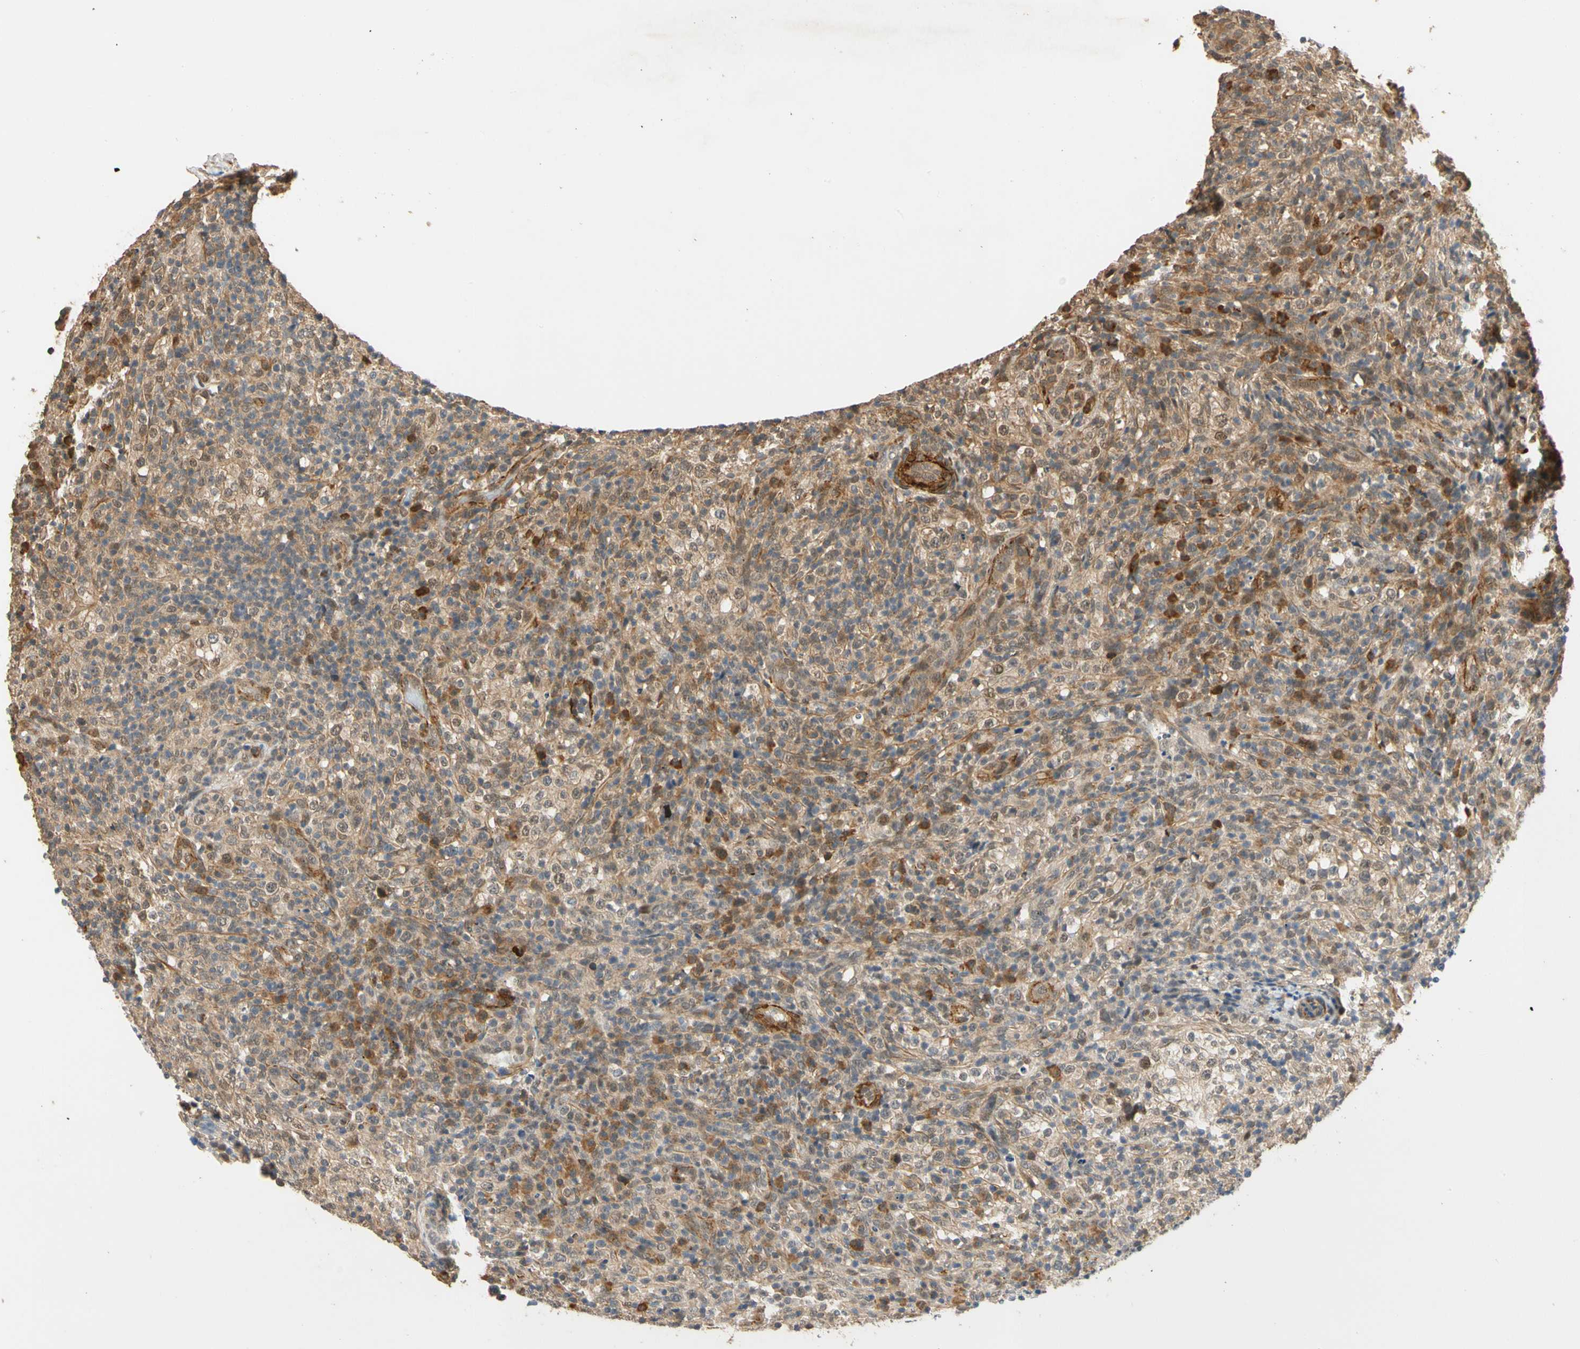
{"staining": {"intensity": "moderate", "quantity": "25%-75%", "location": "cytoplasmic/membranous,nuclear"}, "tissue": "lymphoma", "cell_type": "Tumor cells", "image_type": "cancer", "snomed": [{"axis": "morphology", "description": "Malignant lymphoma, non-Hodgkin's type, High grade"}, {"axis": "topography", "description": "Lymph node"}], "caption": "DAB immunohistochemical staining of lymphoma demonstrates moderate cytoplasmic/membranous and nuclear protein expression in about 25%-75% of tumor cells. The staining was performed using DAB (3,3'-diaminobenzidine), with brown indicating positive protein expression. Nuclei are stained blue with hematoxylin.", "gene": "QSER1", "patient": {"sex": "female", "age": 76}}